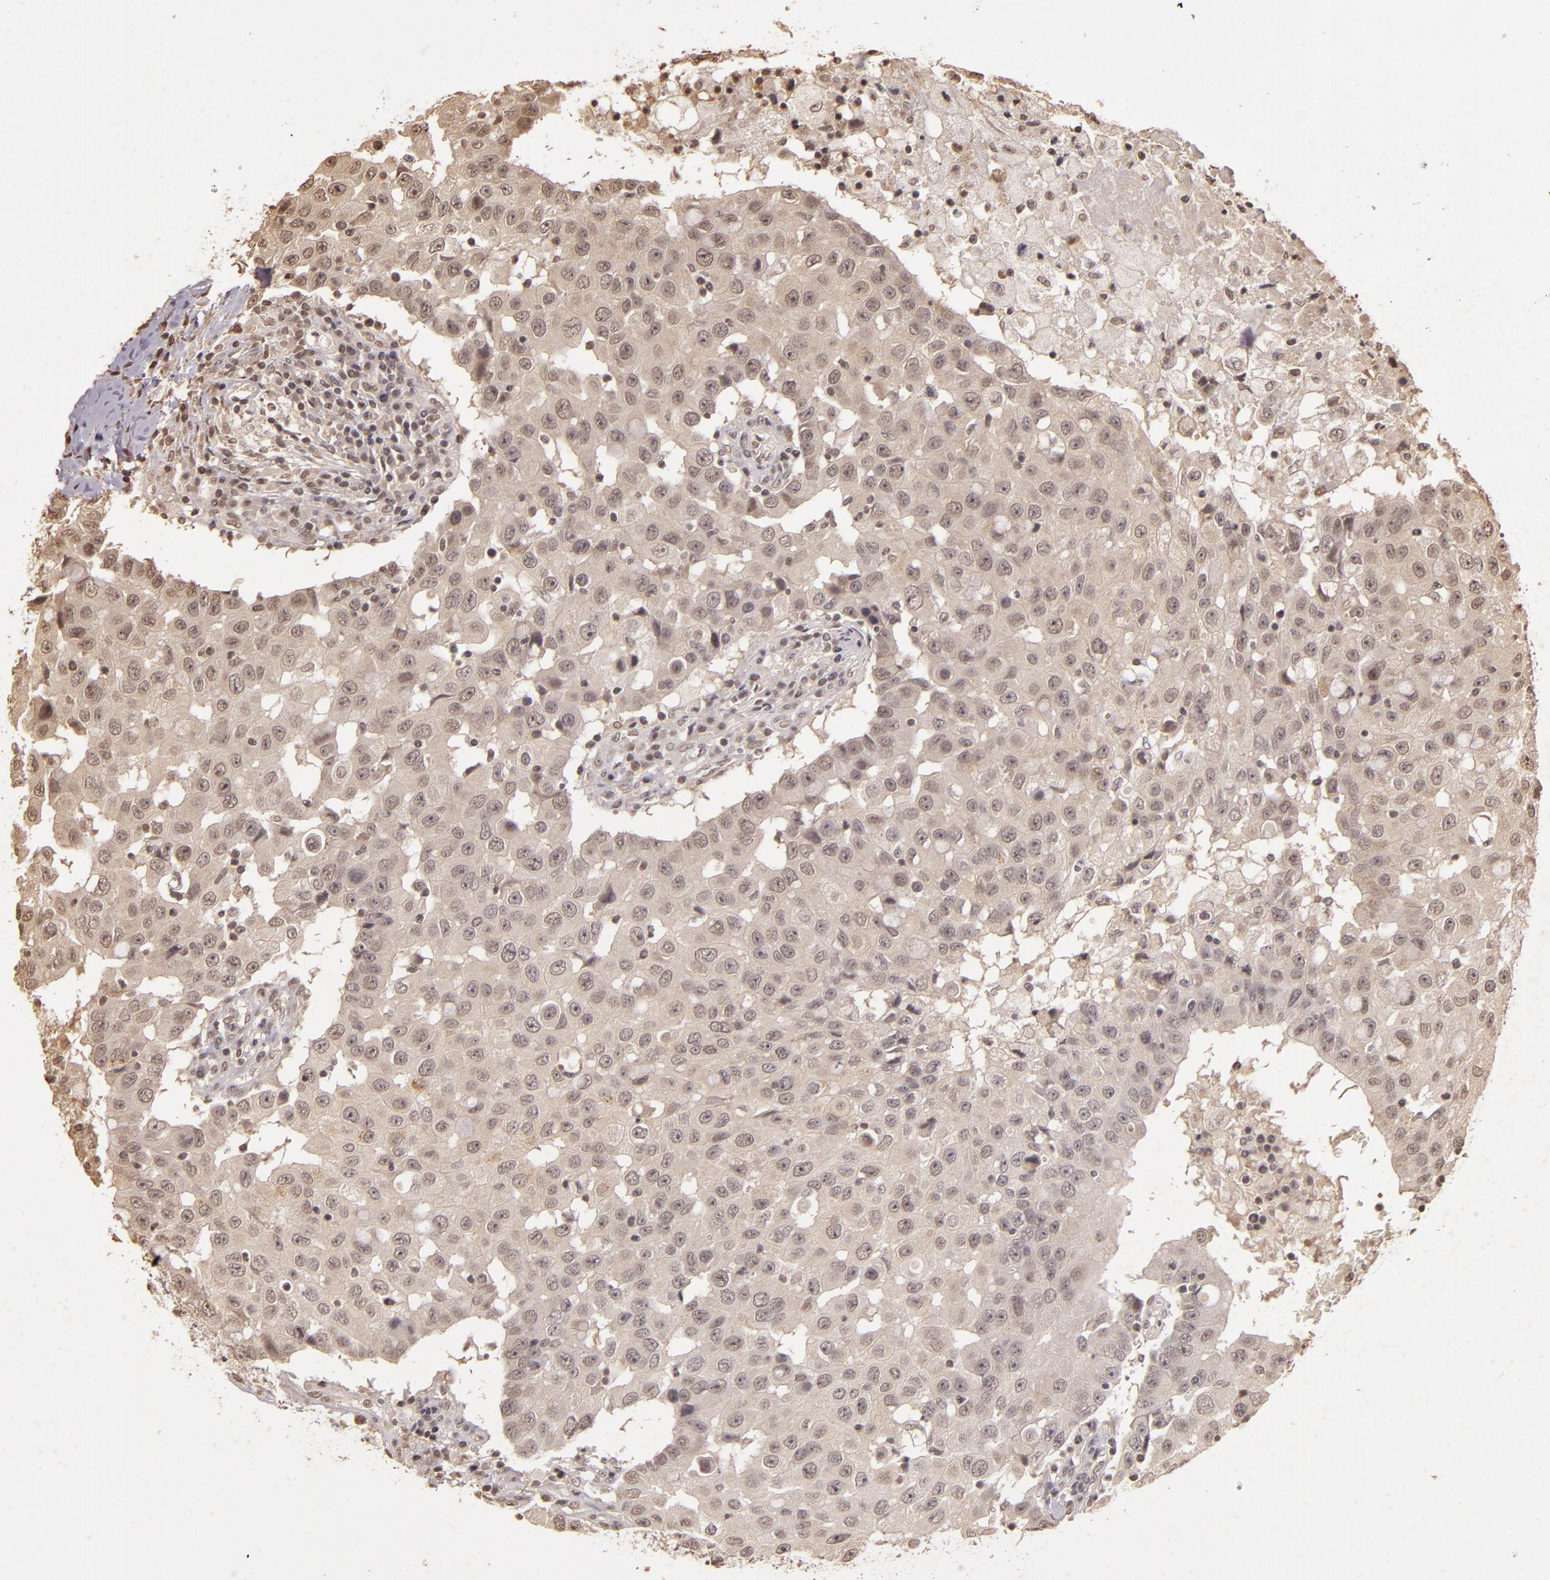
{"staining": {"intensity": "weak", "quantity": ">75%", "location": "cytoplasmic/membranous,nuclear"}, "tissue": "breast cancer", "cell_type": "Tumor cells", "image_type": "cancer", "snomed": [{"axis": "morphology", "description": "Duct carcinoma"}, {"axis": "topography", "description": "Breast"}], "caption": "The image displays staining of breast intraductal carcinoma, revealing weak cytoplasmic/membranous and nuclear protein positivity (brown color) within tumor cells.", "gene": "CUL1", "patient": {"sex": "female", "age": 27}}